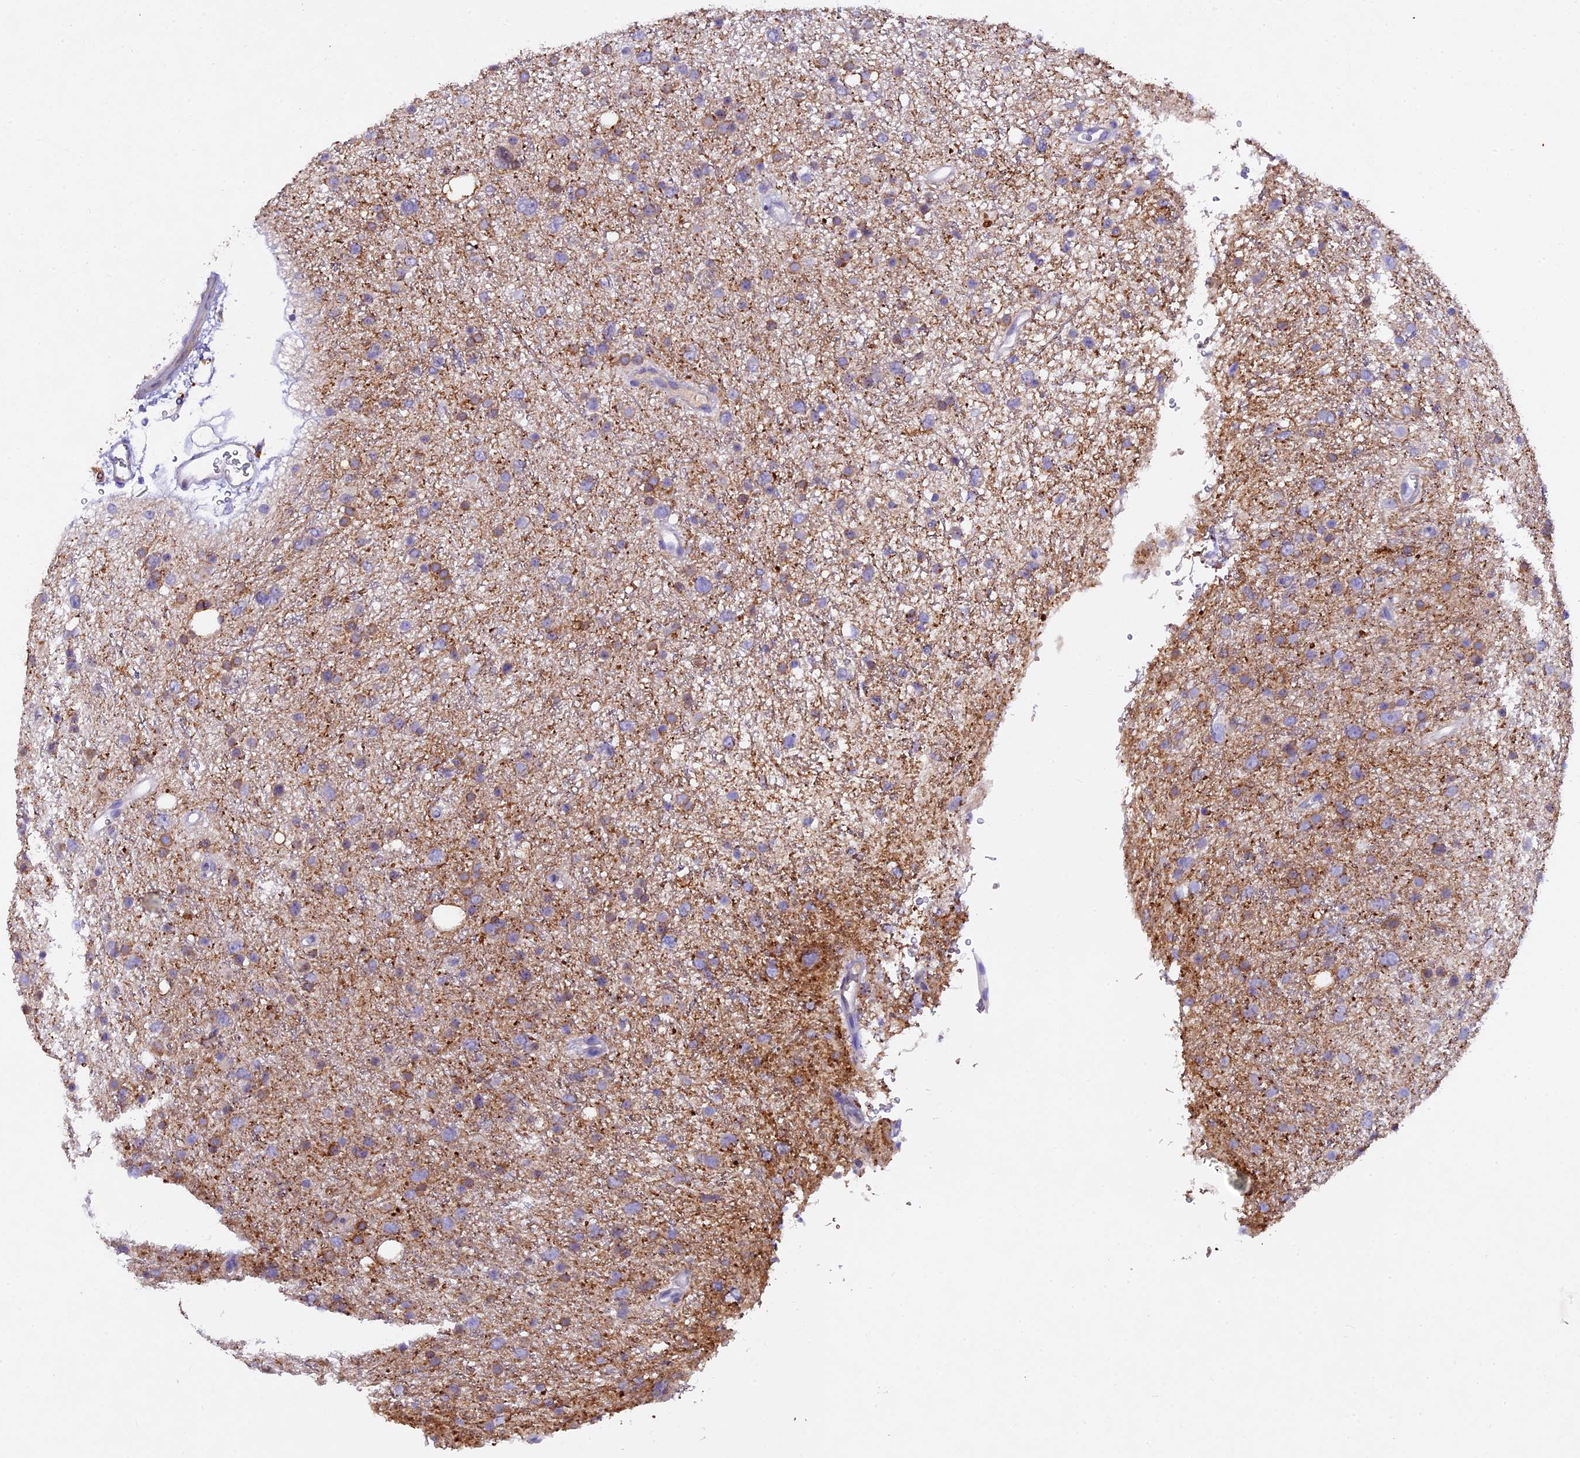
{"staining": {"intensity": "weak", "quantity": "<25%", "location": "cytoplasmic/membranous"}, "tissue": "glioma", "cell_type": "Tumor cells", "image_type": "cancer", "snomed": [{"axis": "morphology", "description": "Glioma, malignant, Low grade"}, {"axis": "topography", "description": "Cerebral cortex"}], "caption": "An immunohistochemistry histopathology image of glioma is shown. There is no staining in tumor cells of glioma.", "gene": "TGDS", "patient": {"sex": "female", "age": 39}}